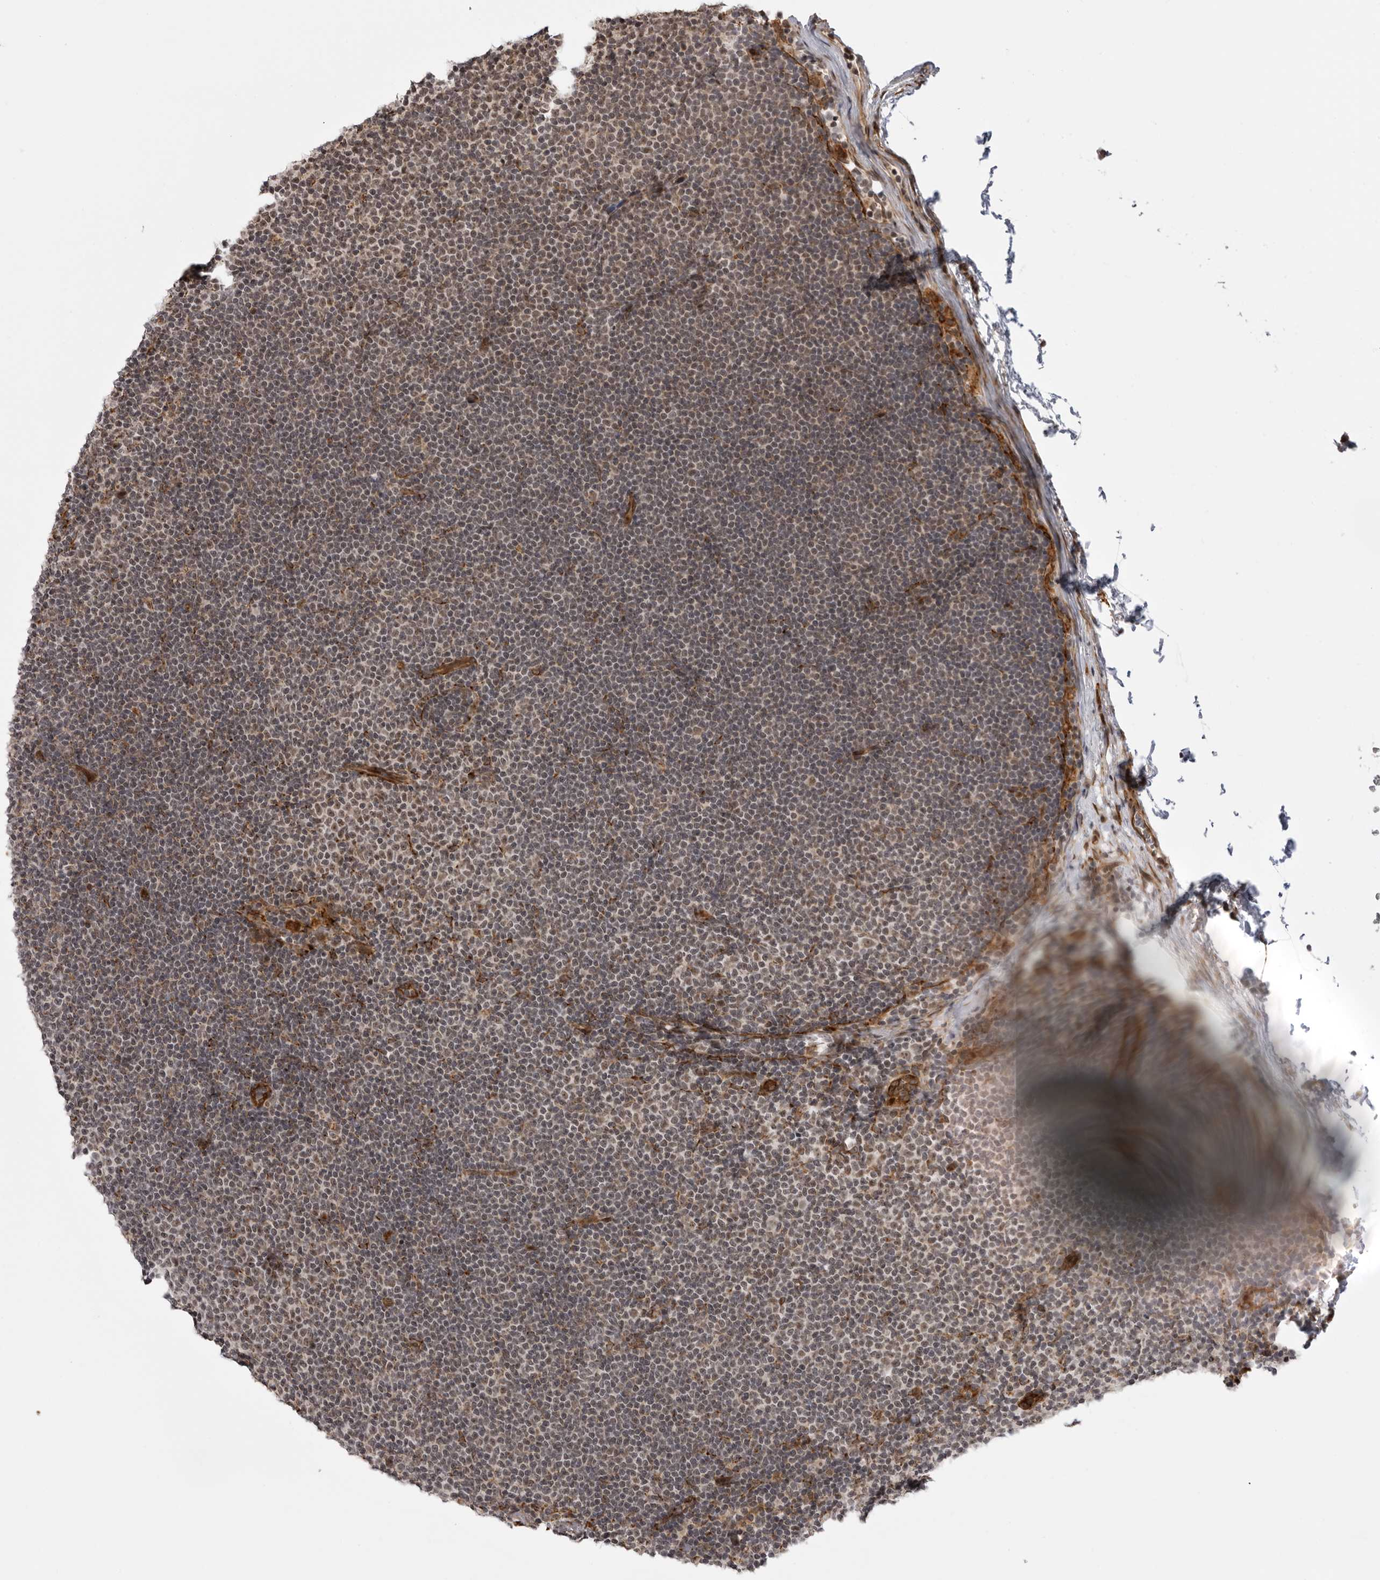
{"staining": {"intensity": "weak", "quantity": "<25%", "location": "cytoplasmic/membranous,nuclear"}, "tissue": "lymphoma", "cell_type": "Tumor cells", "image_type": "cancer", "snomed": [{"axis": "morphology", "description": "Malignant lymphoma, non-Hodgkin's type, Low grade"}, {"axis": "topography", "description": "Lymph node"}], "caption": "Image shows no significant protein positivity in tumor cells of low-grade malignant lymphoma, non-Hodgkin's type.", "gene": "DNAH14", "patient": {"sex": "female", "age": 53}}